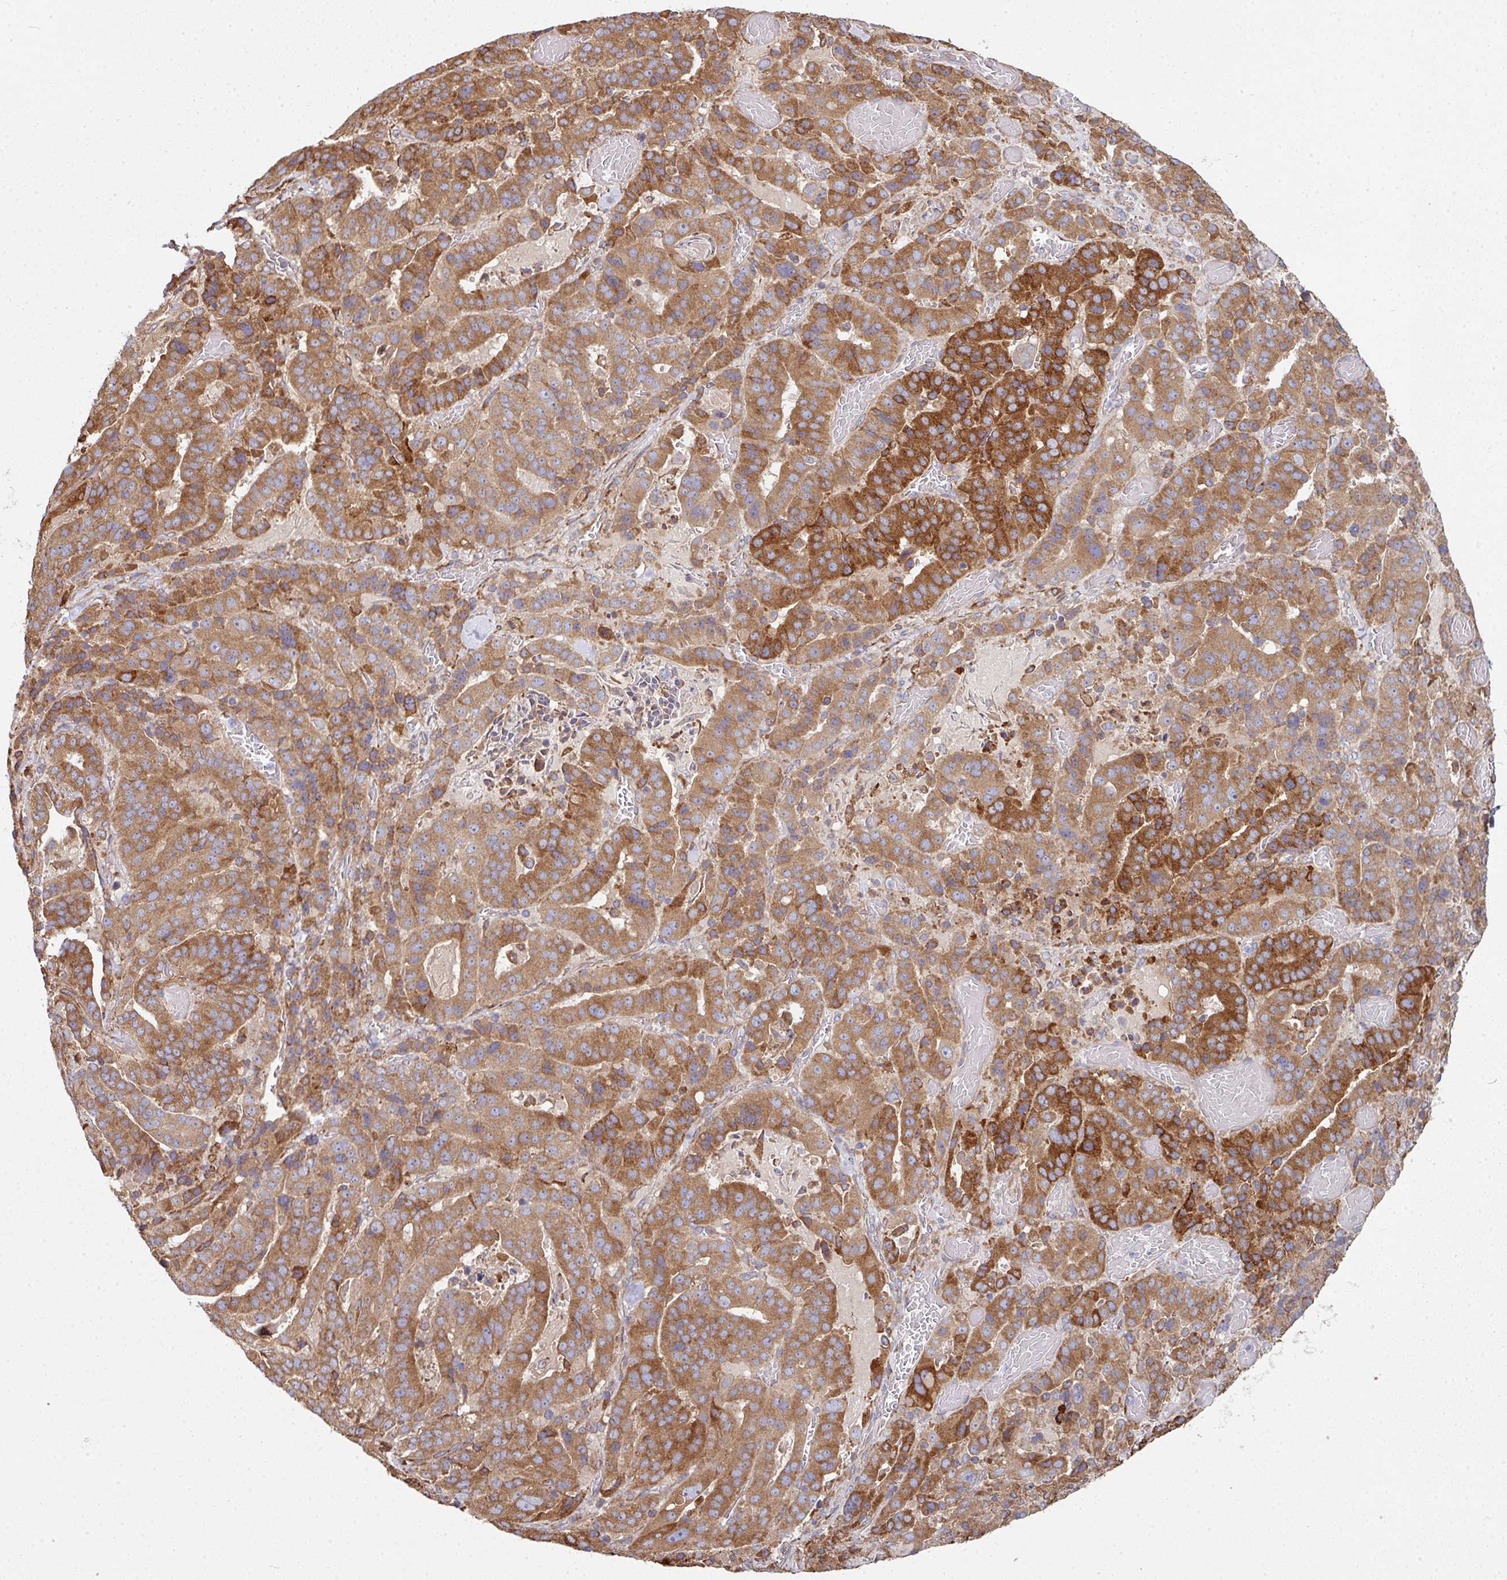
{"staining": {"intensity": "moderate", "quantity": ">75%", "location": "cytoplasmic/membranous"}, "tissue": "stomach cancer", "cell_type": "Tumor cells", "image_type": "cancer", "snomed": [{"axis": "morphology", "description": "Adenocarcinoma, NOS"}, {"axis": "topography", "description": "Stomach"}], "caption": "Immunohistochemical staining of stomach cancer demonstrates moderate cytoplasmic/membranous protein positivity in approximately >75% of tumor cells. (DAB IHC with brightfield microscopy, high magnification).", "gene": "FAT4", "patient": {"sex": "male", "age": 48}}